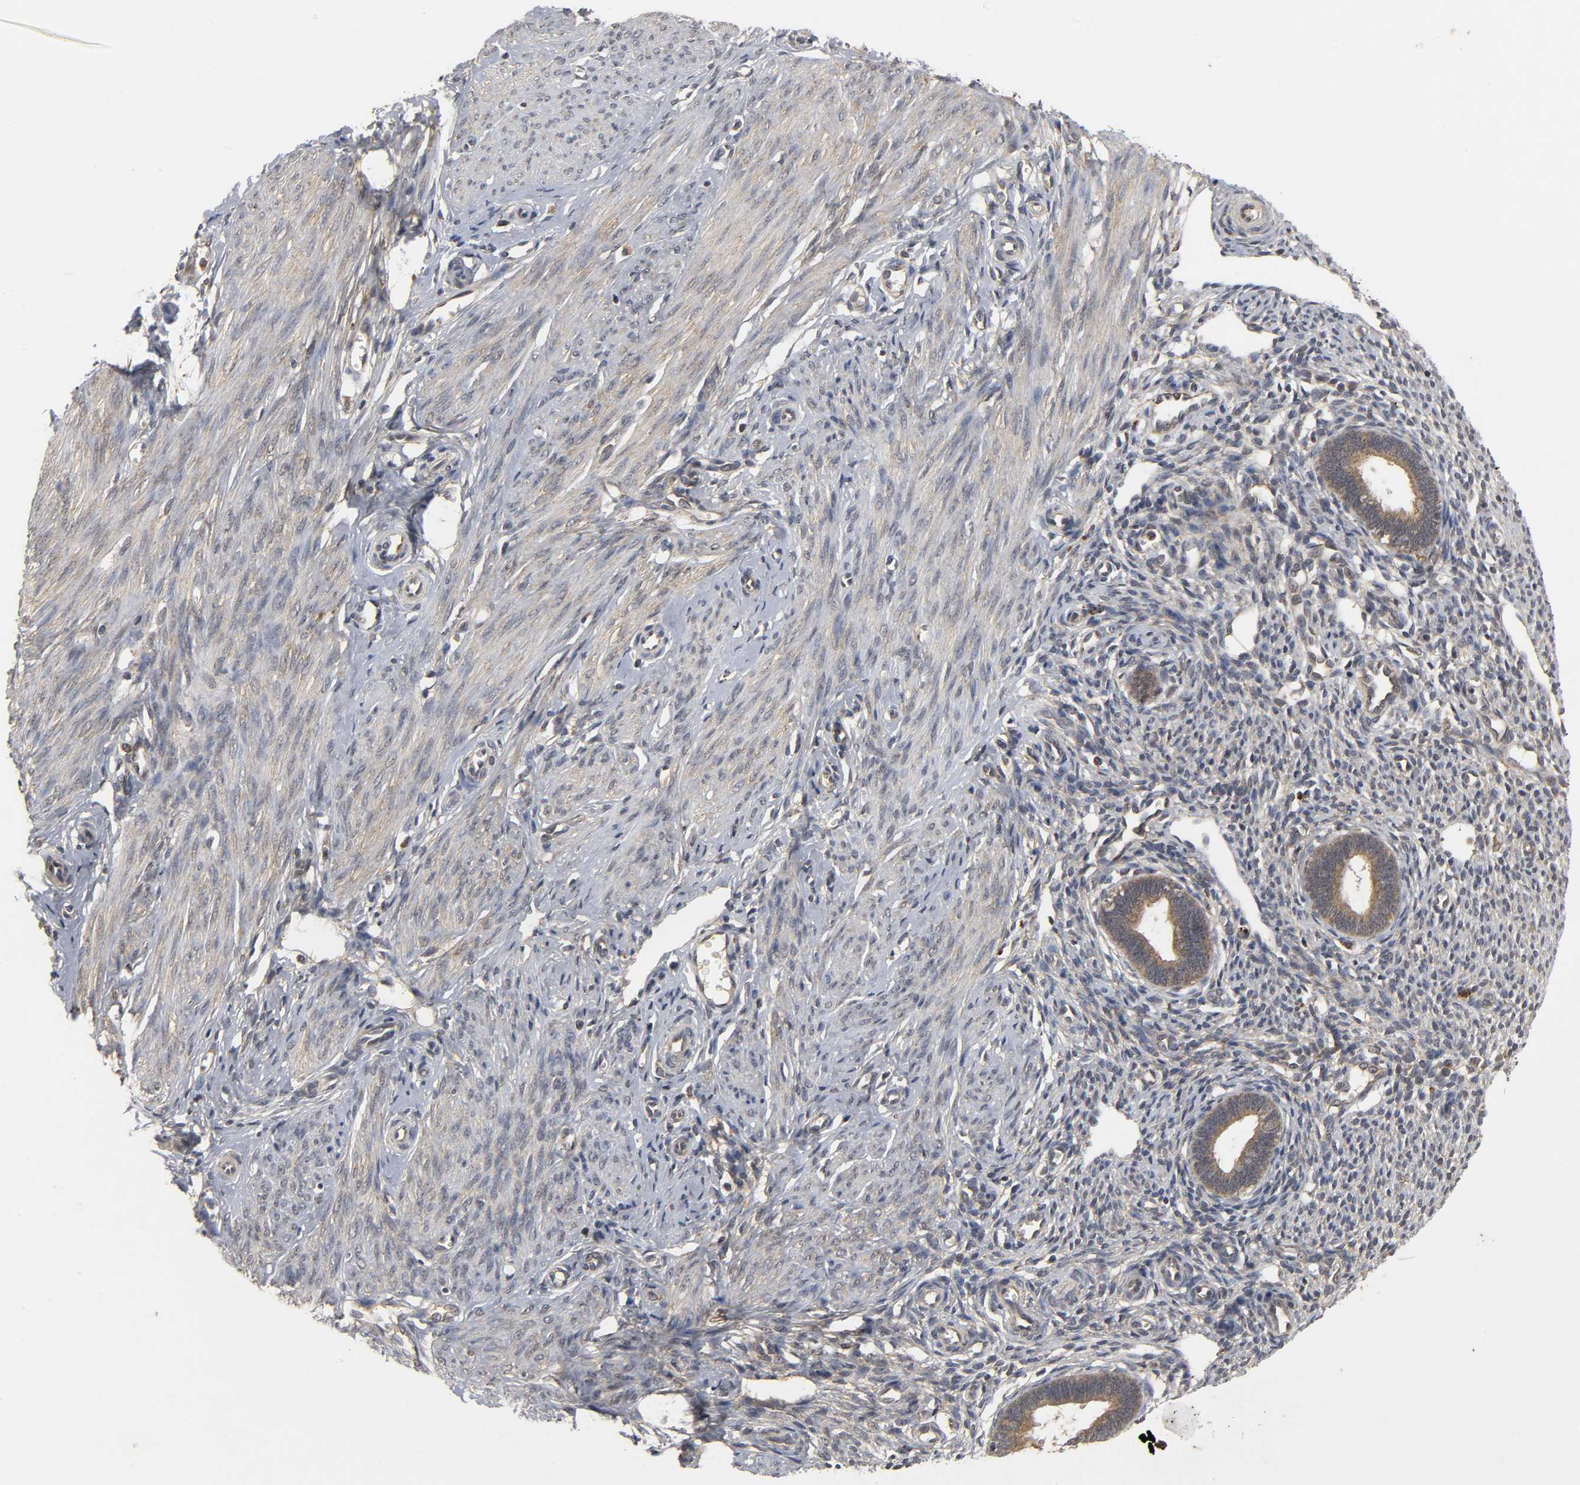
{"staining": {"intensity": "weak", "quantity": "25%-75%", "location": "cytoplasmic/membranous"}, "tissue": "endometrium", "cell_type": "Cells in endometrial stroma", "image_type": "normal", "snomed": [{"axis": "morphology", "description": "Normal tissue, NOS"}, {"axis": "topography", "description": "Endometrium"}], "caption": "Endometrium stained with DAB (3,3'-diaminobenzidine) immunohistochemistry exhibits low levels of weak cytoplasmic/membranous positivity in about 25%-75% of cells in endometrial stroma.", "gene": "TRAF6", "patient": {"sex": "female", "age": 27}}